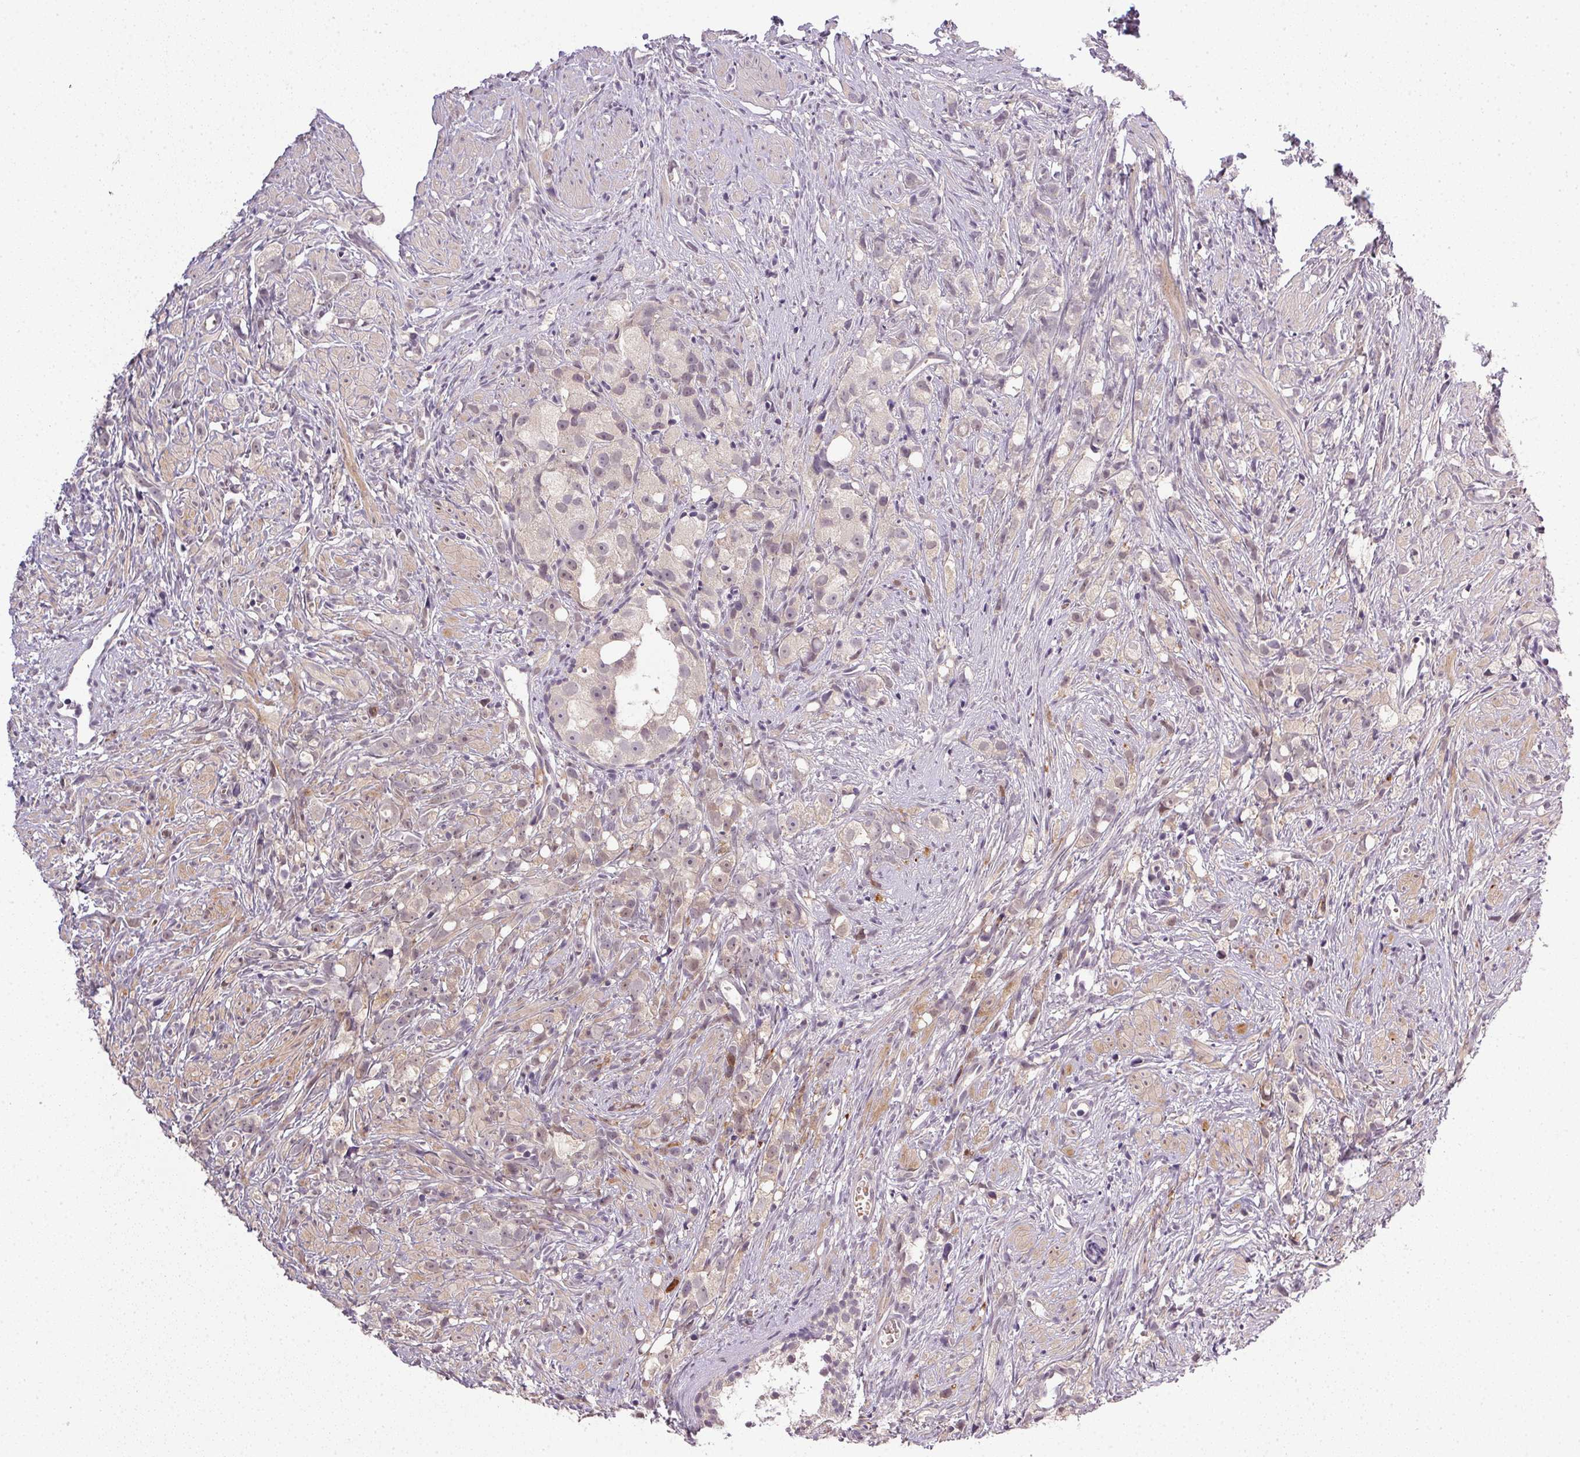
{"staining": {"intensity": "weak", "quantity": "<25%", "location": "cytoplasmic/membranous"}, "tissue": "prostate cancer", "cell_type": "Tumor cells", "image_type": "cancer", "snomed": [{"axis": "morphology", "description": "Adenocarcinoma, High grade"}, {"axis": "topography", "description": "Prostate"}], "caption": "An image of prostate cancer stained for a protein reveals no brown staining in tumor cells. (DAB IHC with hematoxylin counter stain).", "gene": "PPP4R4", "patient": {"sex": "male", "age": 75}}